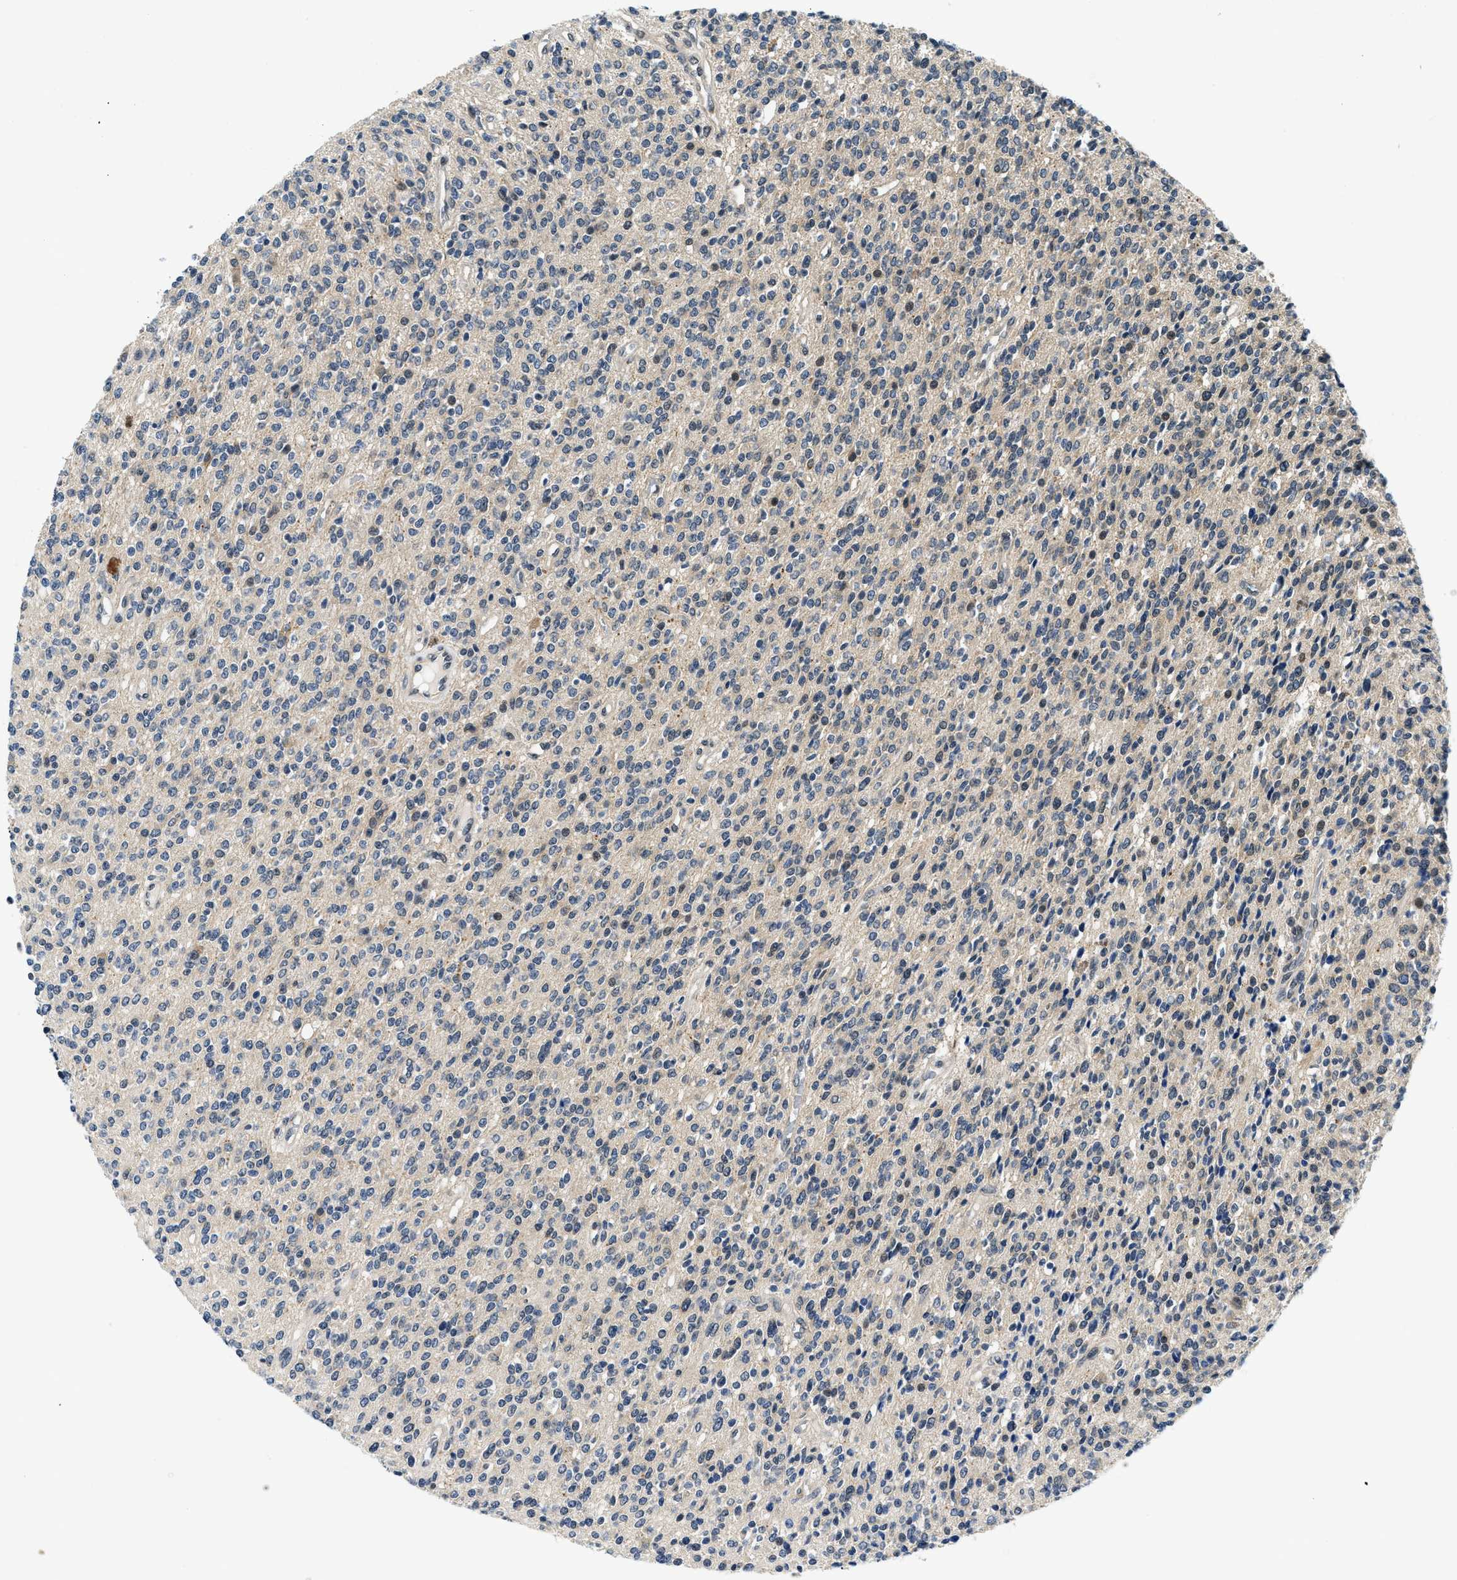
{"staining": {"intensity": "weak", "quantity": "<25%", "location": "cytoplasmic/membranous"}, "tissue": "glioma", "cell_type": "Tumor cells", "image_type": "cancer", "snomed": [{"axis": "morphology", "description": "Glioma, malignant, High grade"}, {"axis": "topography", "description": "Brain"}], "caption": "Tumor cells are negative for brown protein staining in glioma.", "gene": "SMAD4", "patient": {"sex": "male", "age": 34}}